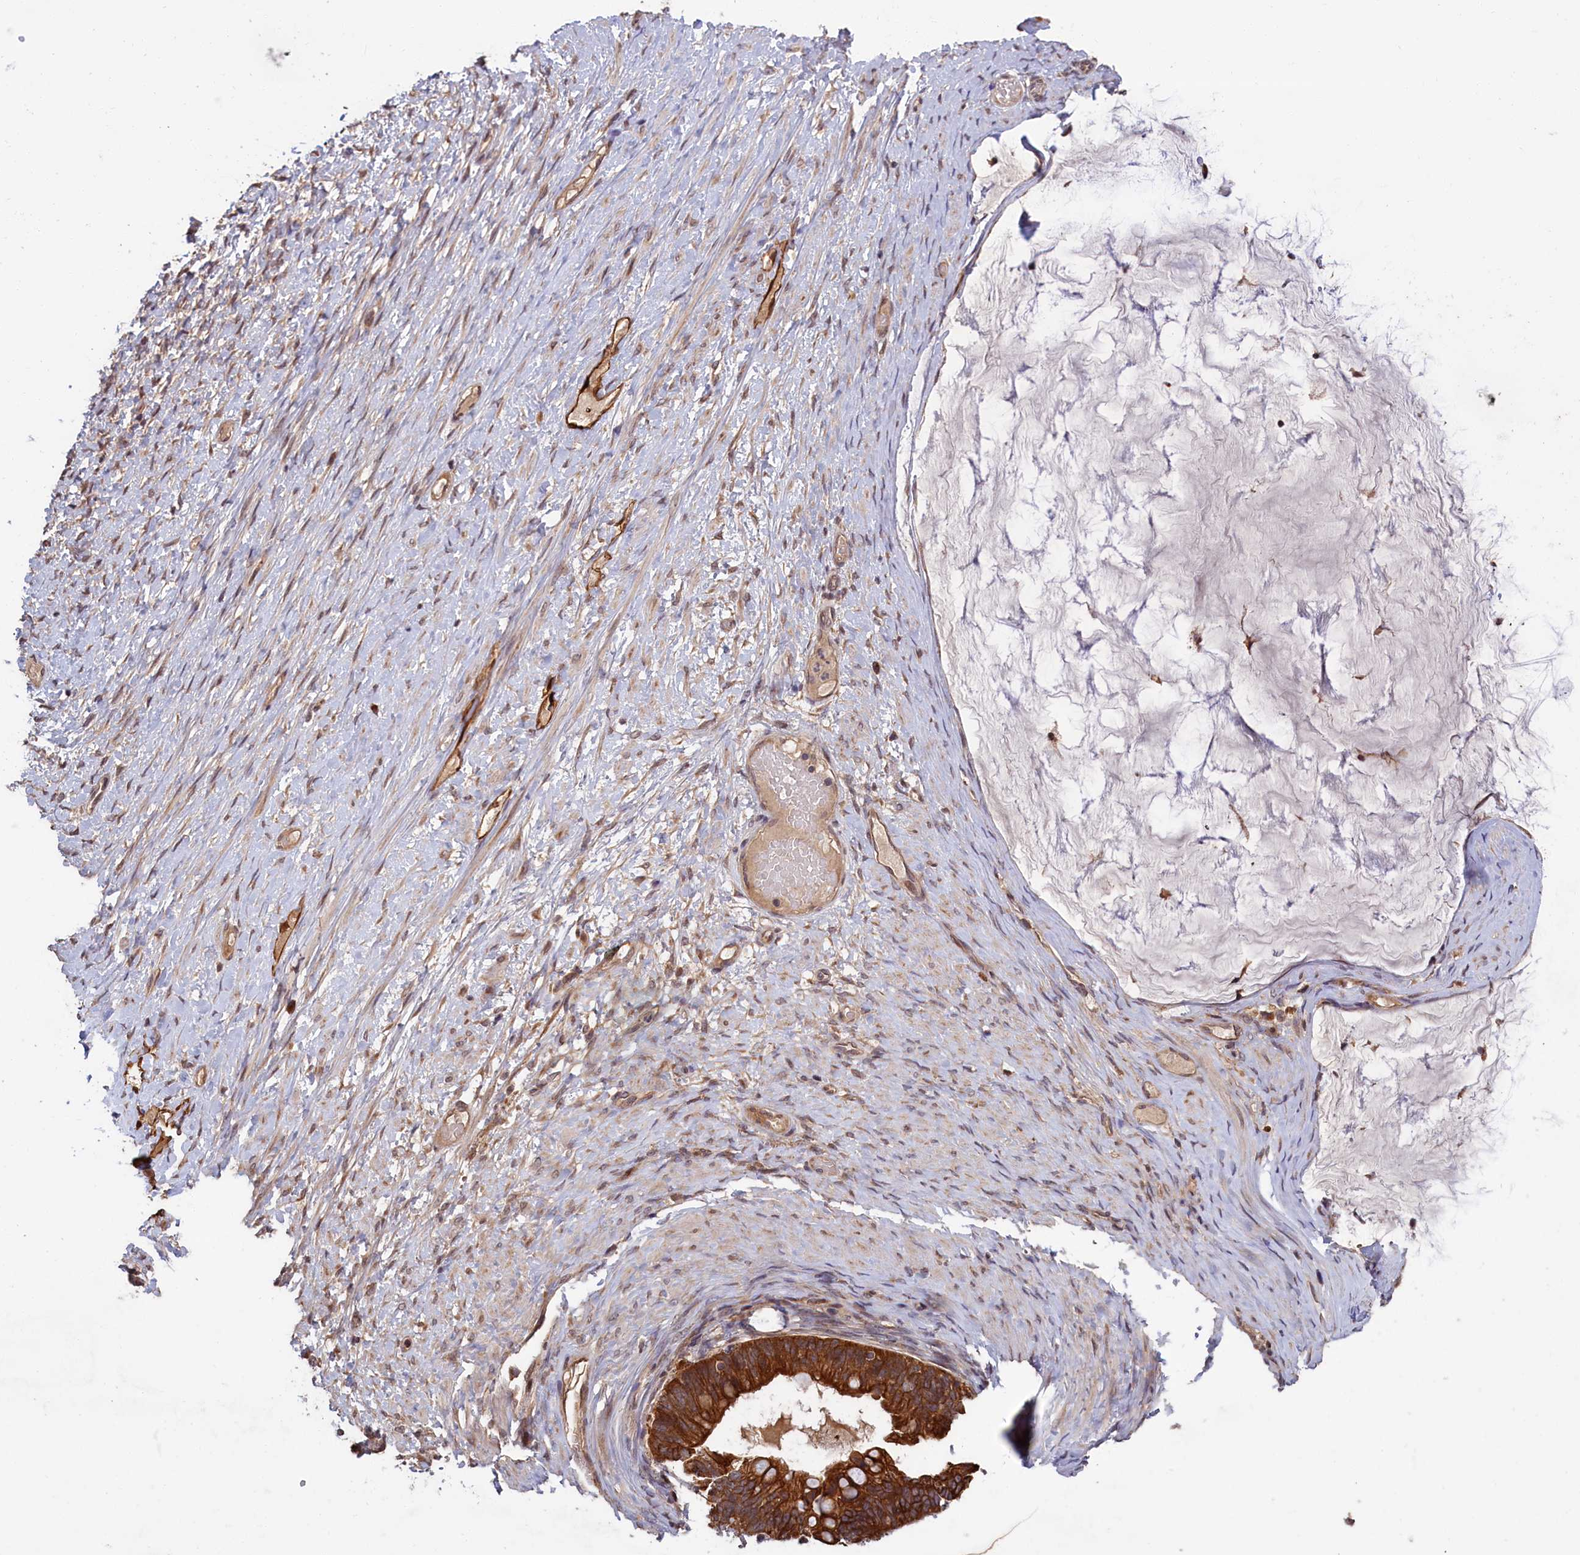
{"staining": {"intensity": "strong", "quantity": ">75%", "location": "cytoplasmic/membranous"}, "tissue": "ovarian cancer", "cell_type": "Tumor cells", "image_type": "cancer", "snomed": [{"axis": "morphology", "description": "Cystadenocarcinoma, mucinous, NOS"}, {"axis": "topography", "description": "Ovary"}], "caption": "This micrograph shows IHC staining of mucinous cystadenocarcinoma (ovarian), with high strong cytoplasmic/membranous expression in about >75% of tumor cells.", "gene": "DENND1B", "patient": {"sex": "female", "age": 61}}